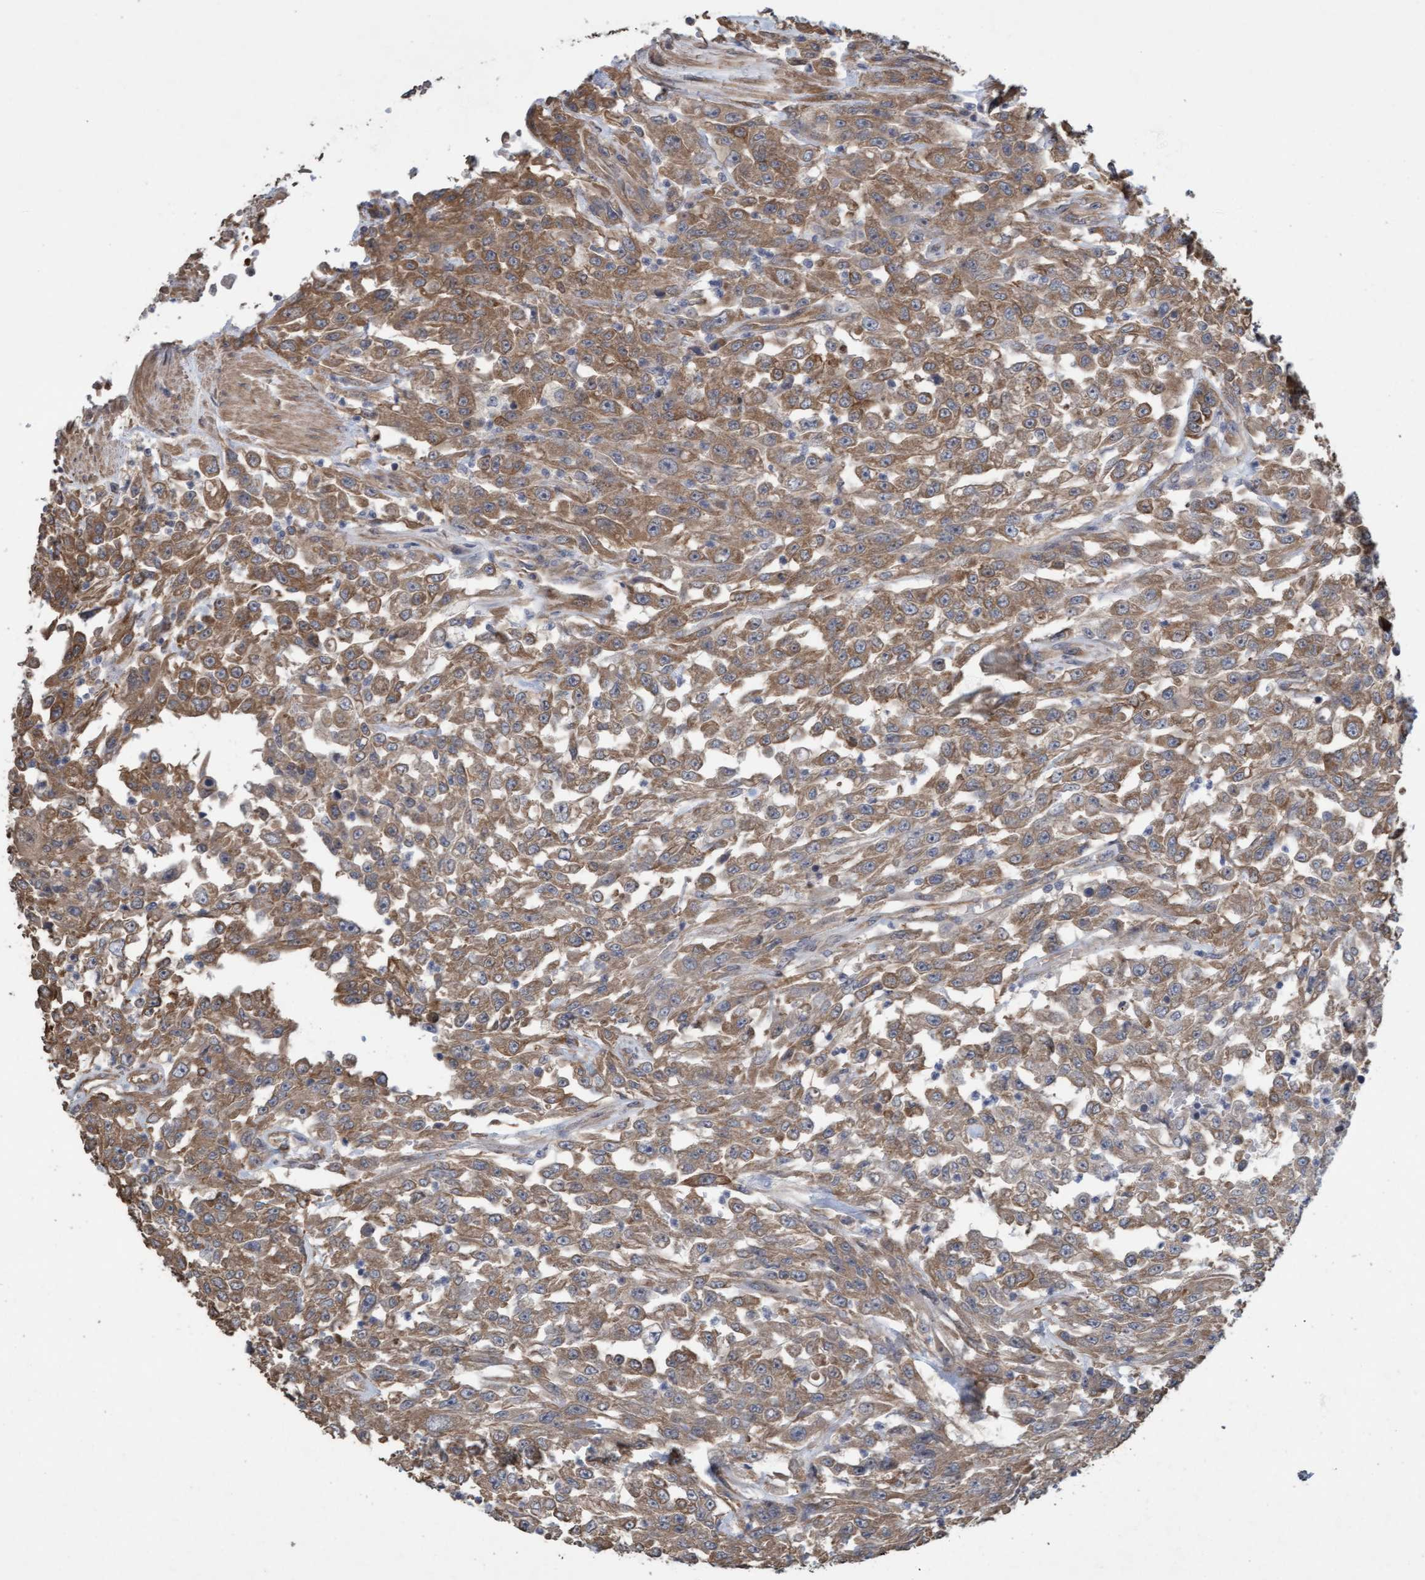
{"staining": {"intensity": "moderate", "quantity": ">75%", "location": "cytoplasmic/membranous"}, "tissue": "urothelial cancer", "cell_type": "Tumor cells", "image_type": "cancer", "snomed": [{"axis": "morphology", "description": "Urothelial carcinoma, High grade"}, {"axis": "topography", "description": "Urinary bladder"}], "caption": "IHC (DAB (3,3'-diaminobenzidine)) staining of human urothelial cancer reveals moderate cytoplasmic/membranous protein positivity in approximately >75% of tumor cells.", "gene": "CDC42EP4", "patient": {"sex": "male", "age": 46}}